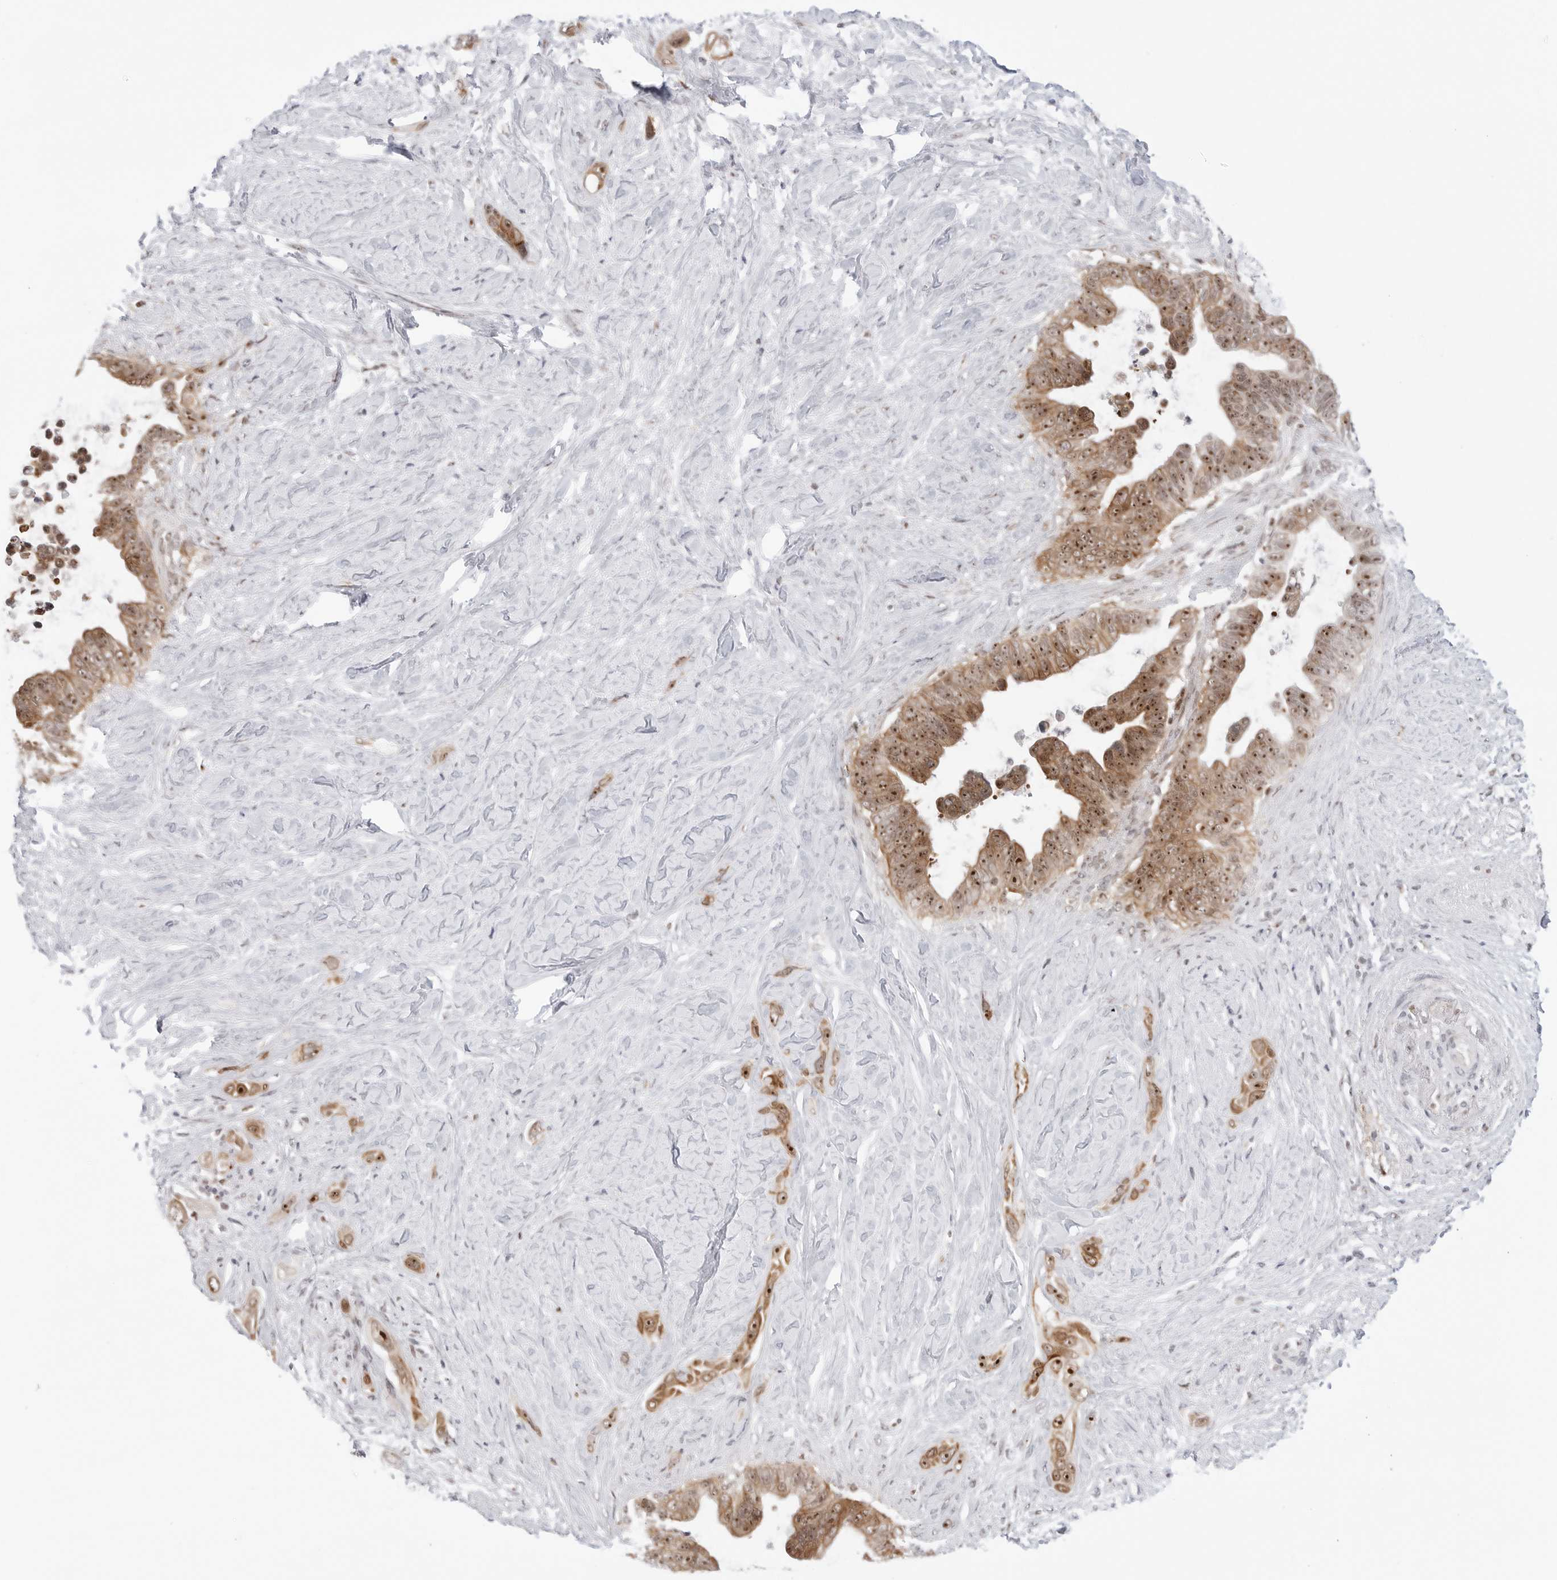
{"staining": {"intensity": "moderate", "quantity": ">75%", "location": "cytoplasmic/membranous,nuclear"}, "tissue": "pancreatic cancer", "cell_type": "Tumor cells", "image_type": "cancer", "snomed": [{"axis": "morphology", "description": "Adenocarcinoma, NOS"}, {"axis": "topography", "description": "Pancreas"}], "caption": "Immunohistochemistry (IHC) photomicrograph of neoplastic tissue: human pancreatic adenocarcinoma stained using immunohistochemistry demonstrates medium levels of moderate protein expression localized specifically in the cytoplasmic/membranous and nuclear of tumor cells, appearing as a cytoplasmic/membranous and nuclear brown color.", "gene": "C1orf162", "patient": {"sex": "female", "age": 72}}